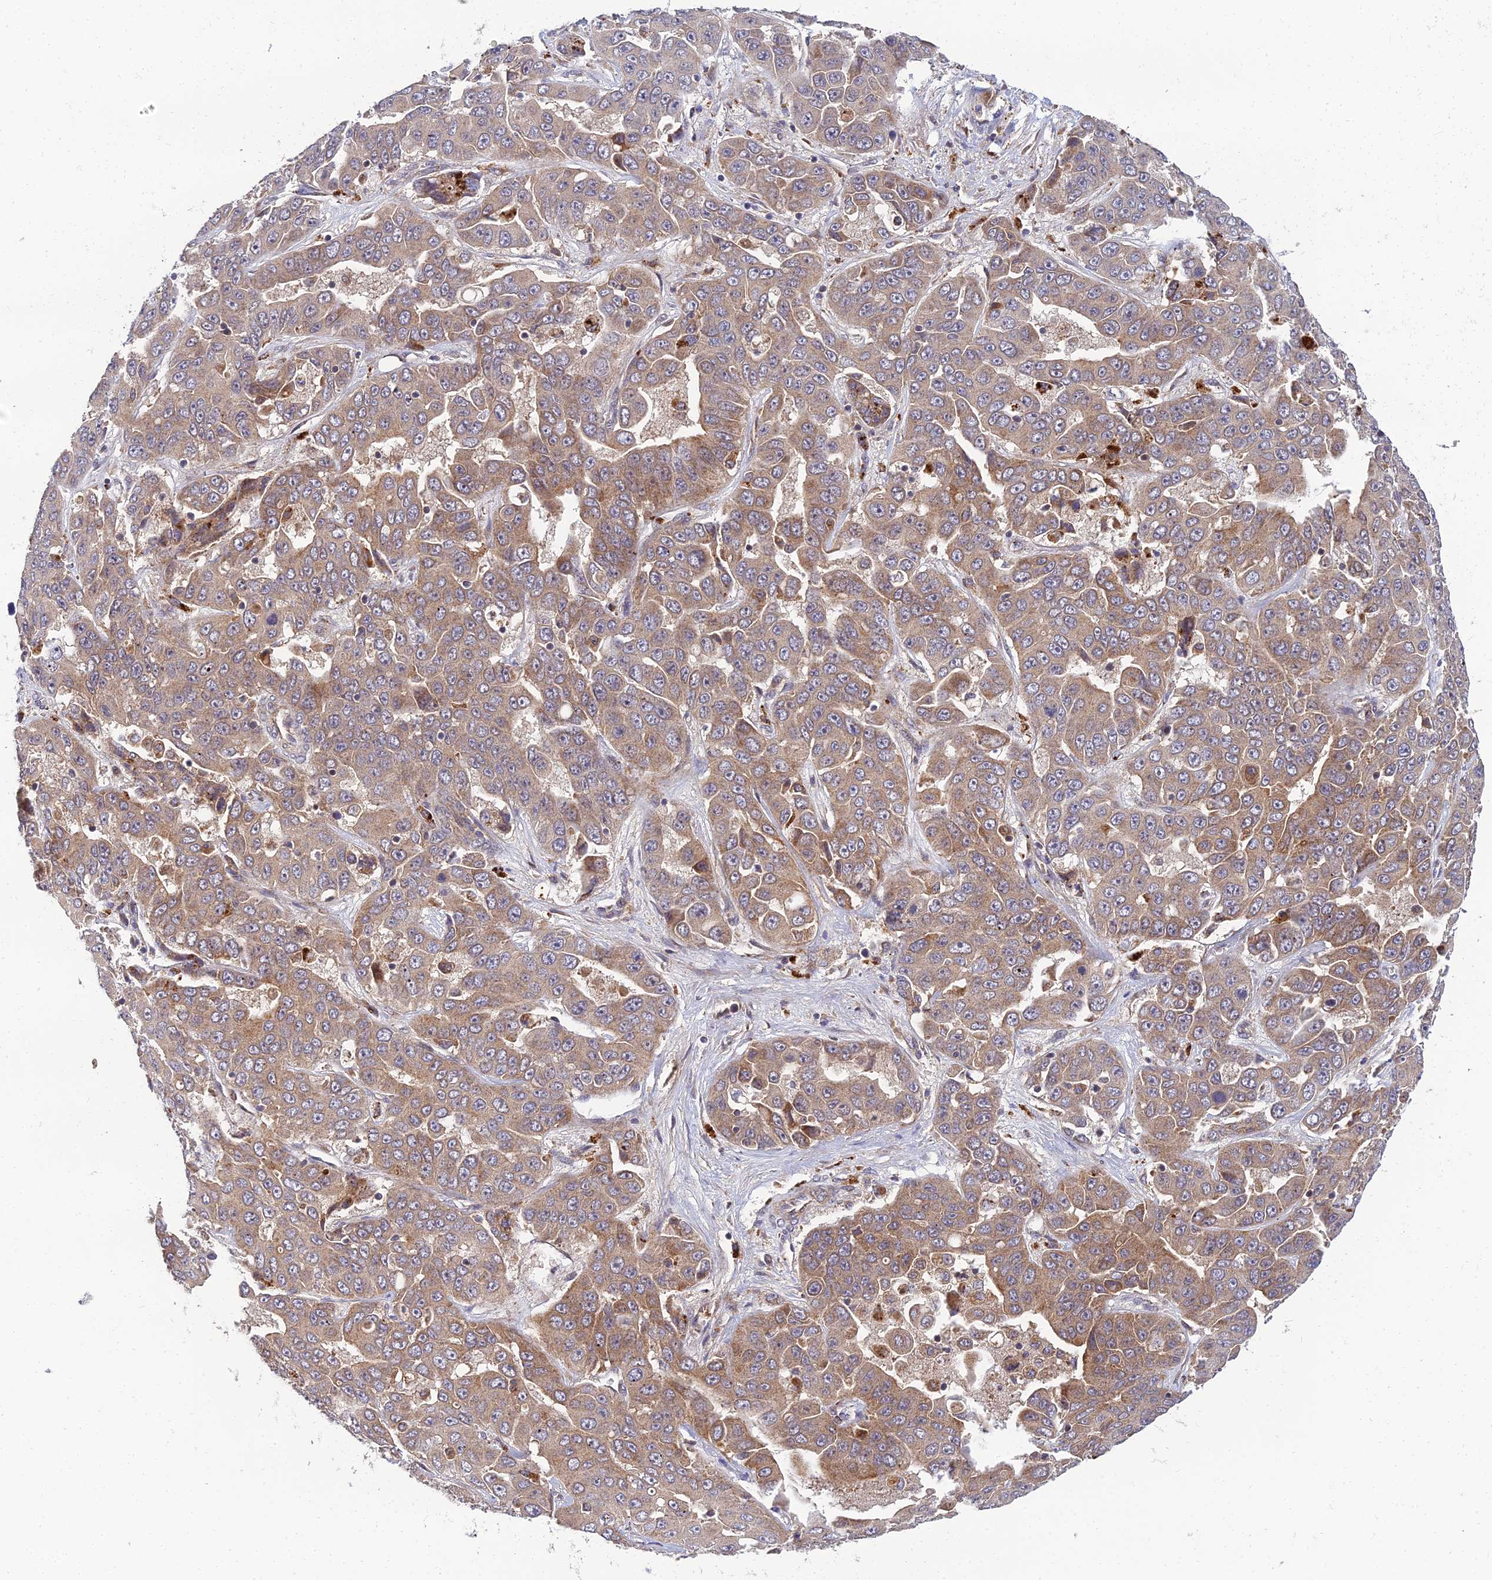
{"staining": {"intensity": "moderate", "quantity": "25%-75%", "location": "cytoplasmic/membranous"}, "tissue": "liver cancer", "cell_type": "Tumor cells", "image_type": "cancer", "snomed": [{"axis": "morphology", "description": "Cholangiocarcinoma"}, {"axis": "topography", "description": "Liver"}], "caption": "The micrograph reveals immunohistochemical staining of liver cholangiocarcinoma. There is moderate cytoplasmic/membranous positivity is present in about 25%-75% of tumor cells. The staining was performed using DAB to visualize the protein expression in brown, while the nuclei were stained in blue with hematoxylin (Magnification: 20x).", "gene": "NPY", "patient": {"sex": "female", "age": 52}}